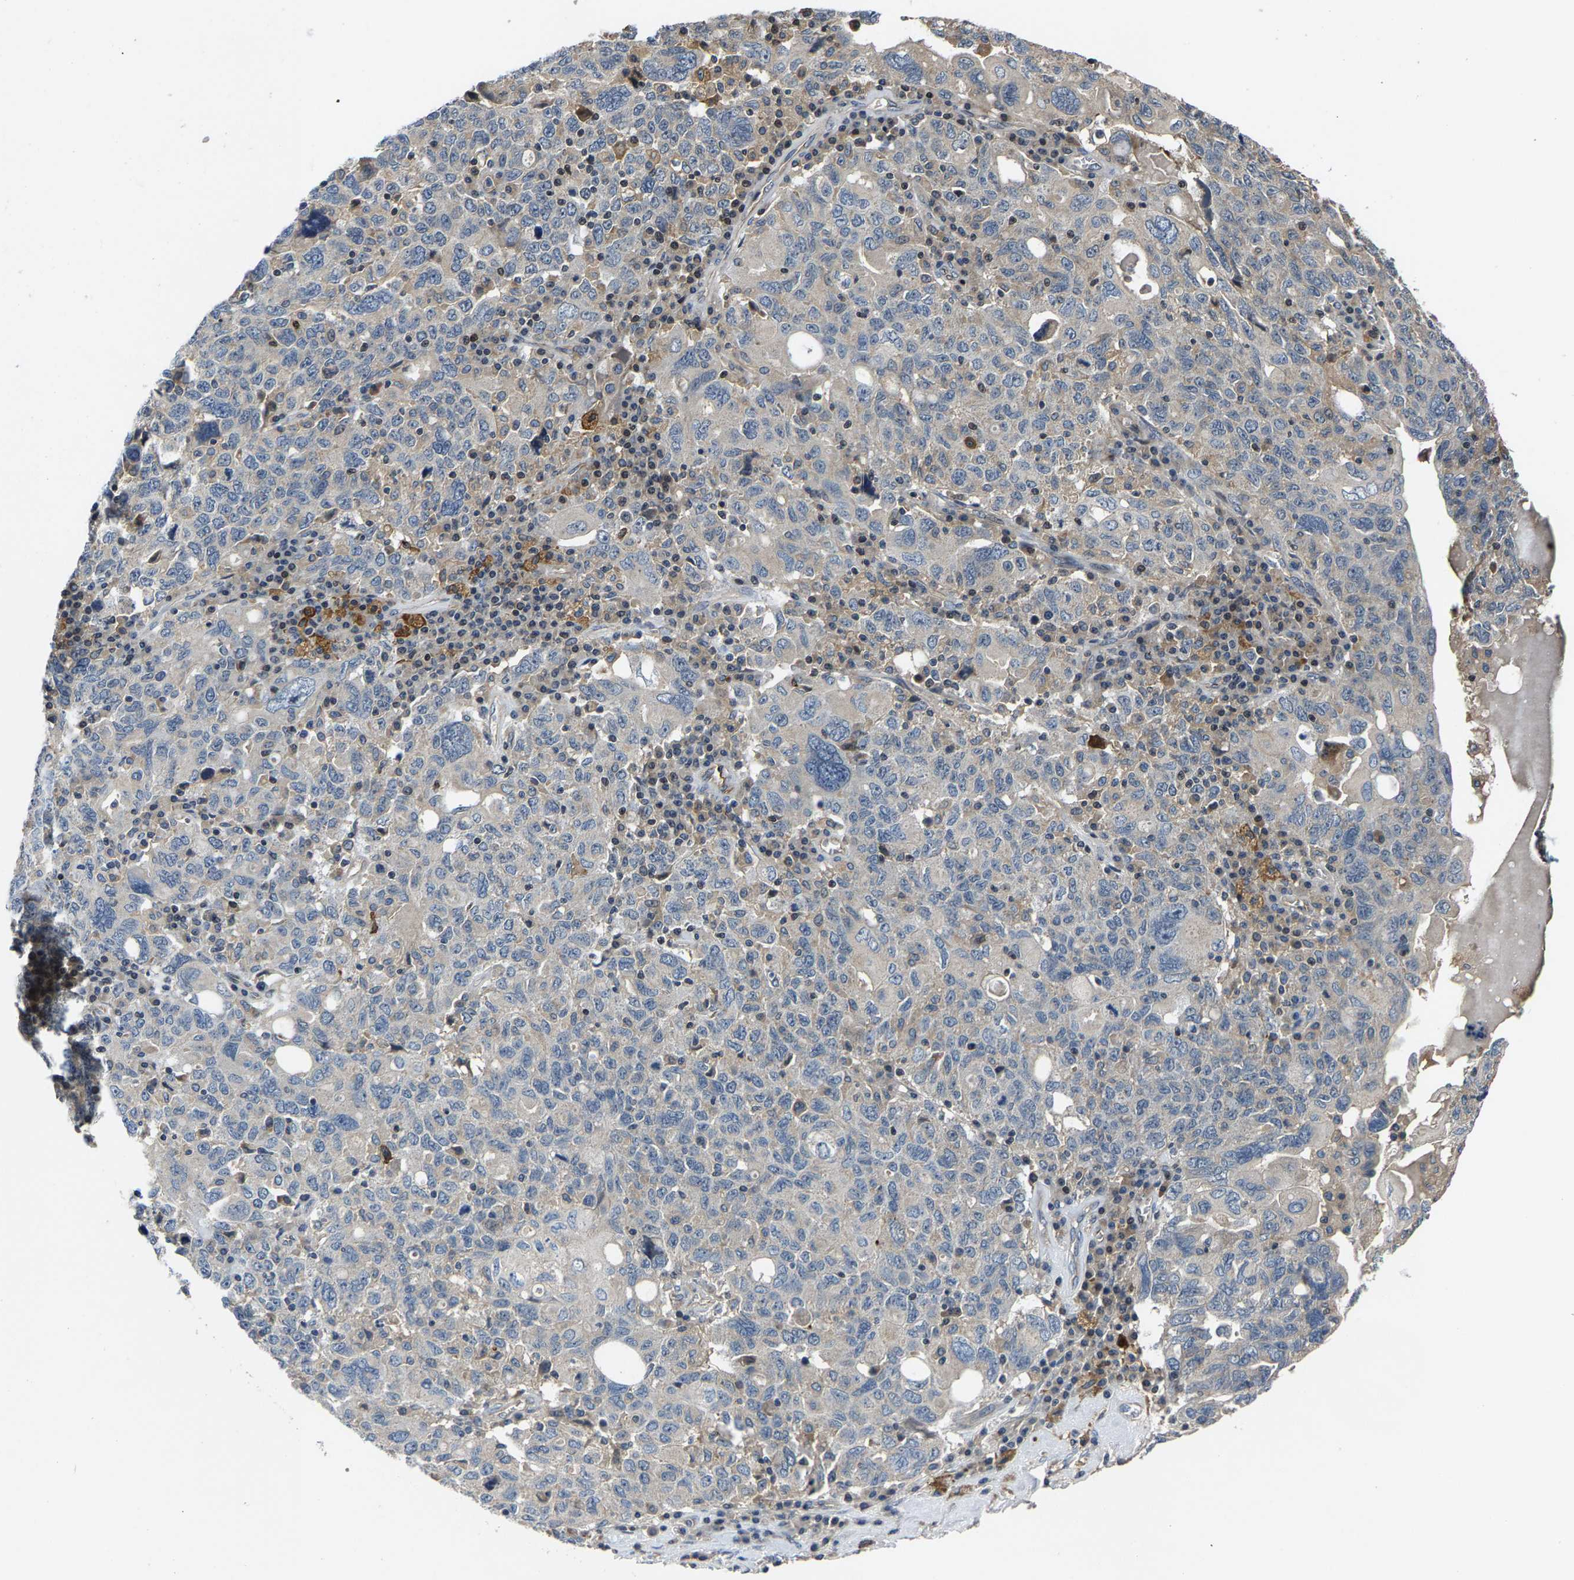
{"staining": {"intensity": "negative", "quantity": "none", "location": "none"}, "tissue": "ovarian cancer", "cell_type": "Tumor cells", "image_type": "cancer", "snomed": [{"axis": "morphology", "description": "Carcinoma, endometroid"}, {"axis": "topography", "description": "Ovary"}], "caption": "This is an immunohistochemistry micrograph of ovarian cancer (endometroid carcinoma). There is no positivity in tumor cells.", "gene": "AGBL3", "patient": {"sex": "female", "age": 62}}